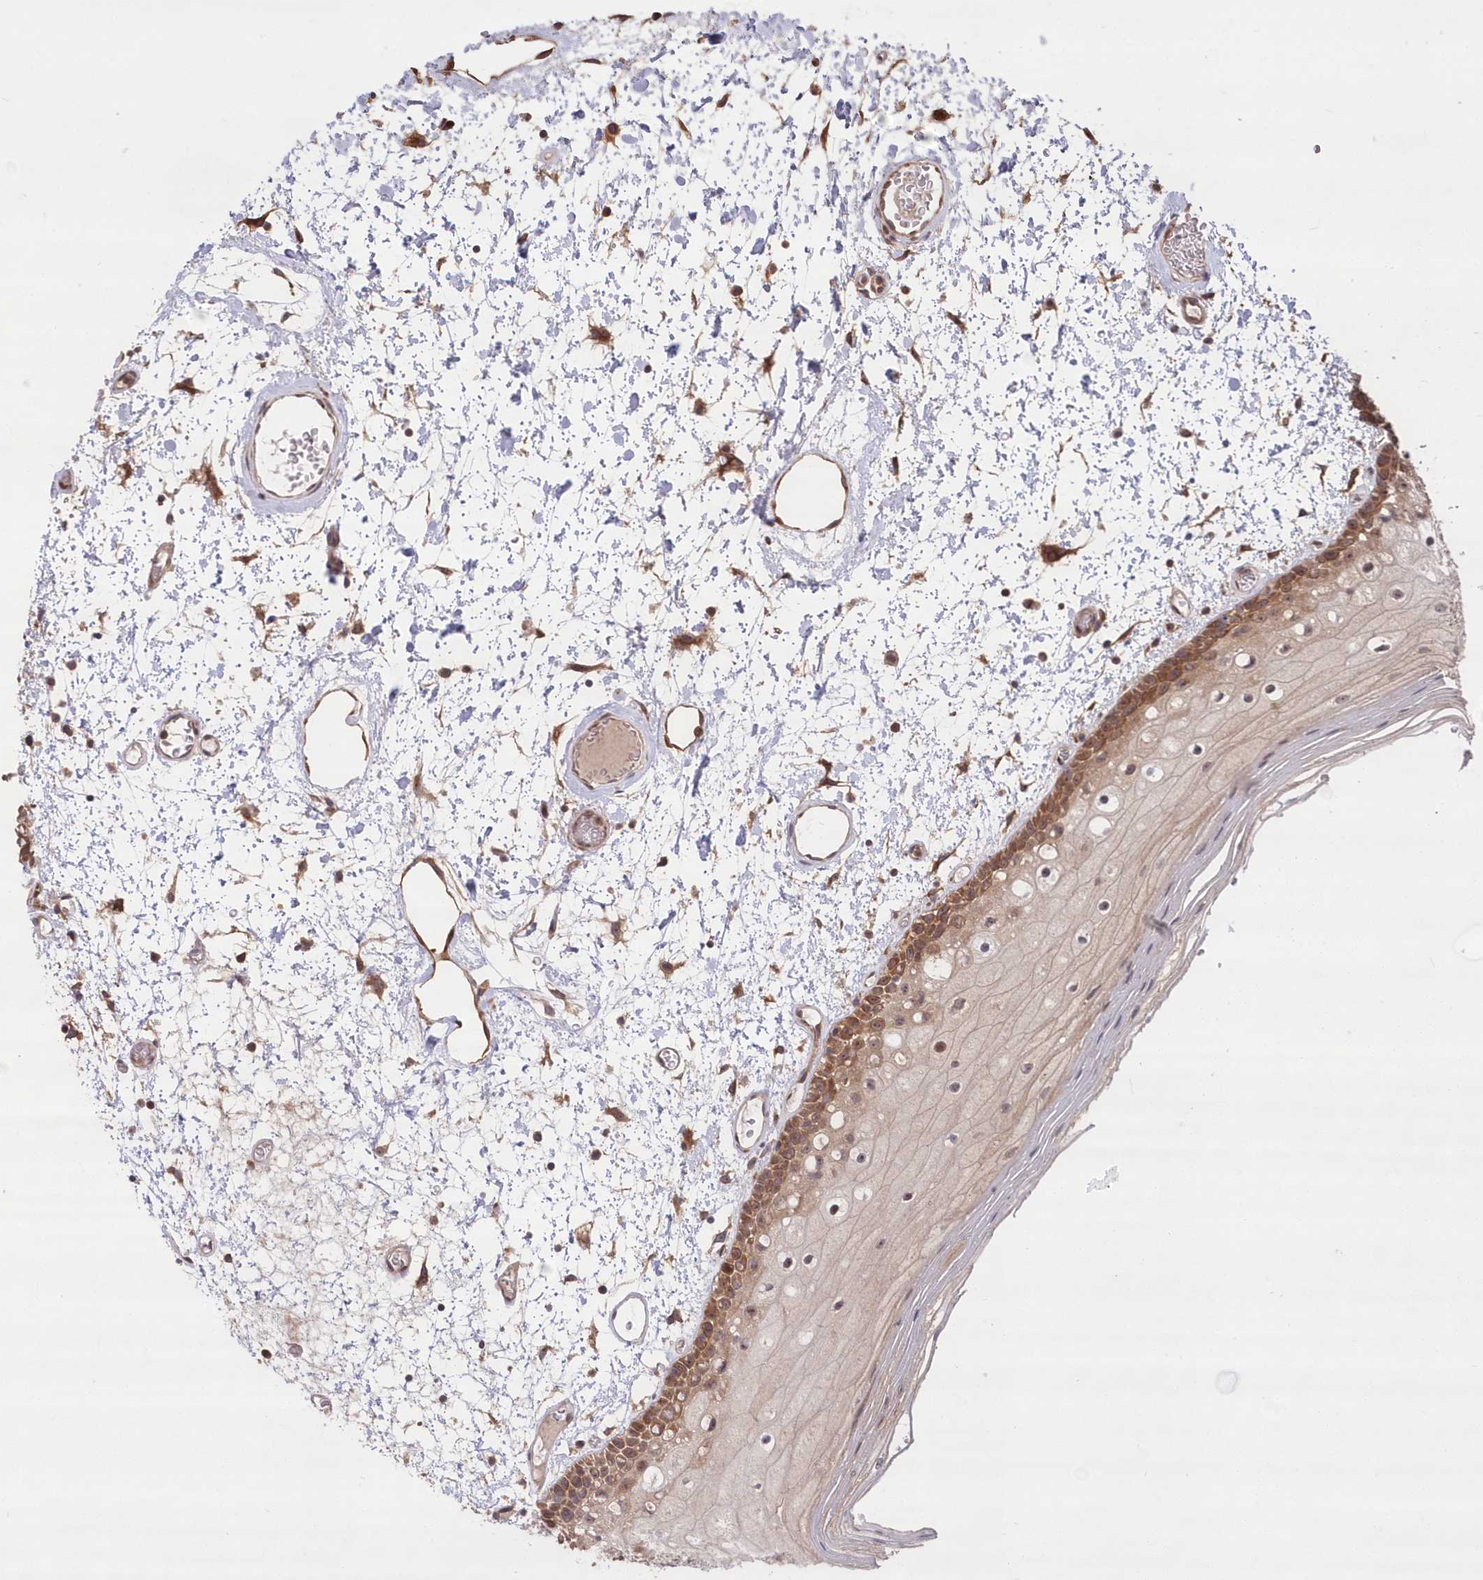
{"staining": {"intensity": "moderate", "quantity": "25%-75%", "location": "cytoplasmic/membranous,nuclear"}, "tissue": "oral mucosa", "cell_type": "Squamous epithelial cells", "image_type": "normal", "snomed": [{"axis": "morphology", "description": "Normal tissue, NOS"}, {"axis": "topography", "description": "Oral tissue"}], "caption": "Immunohistochemistry histopathology image of benign oral mucosa: human oral mucosa stained using immunohistochemistry (IHC) exhibits medium levels of moderate protein expression localized specifically in the cytoplasmic/membranous,nuclear of squamous epithelial cells, appearing as a cytoplasmic/membranous,nuclear brown color.", "gene": "TBCA", "patient": {"sex": "male", "age": 52}}